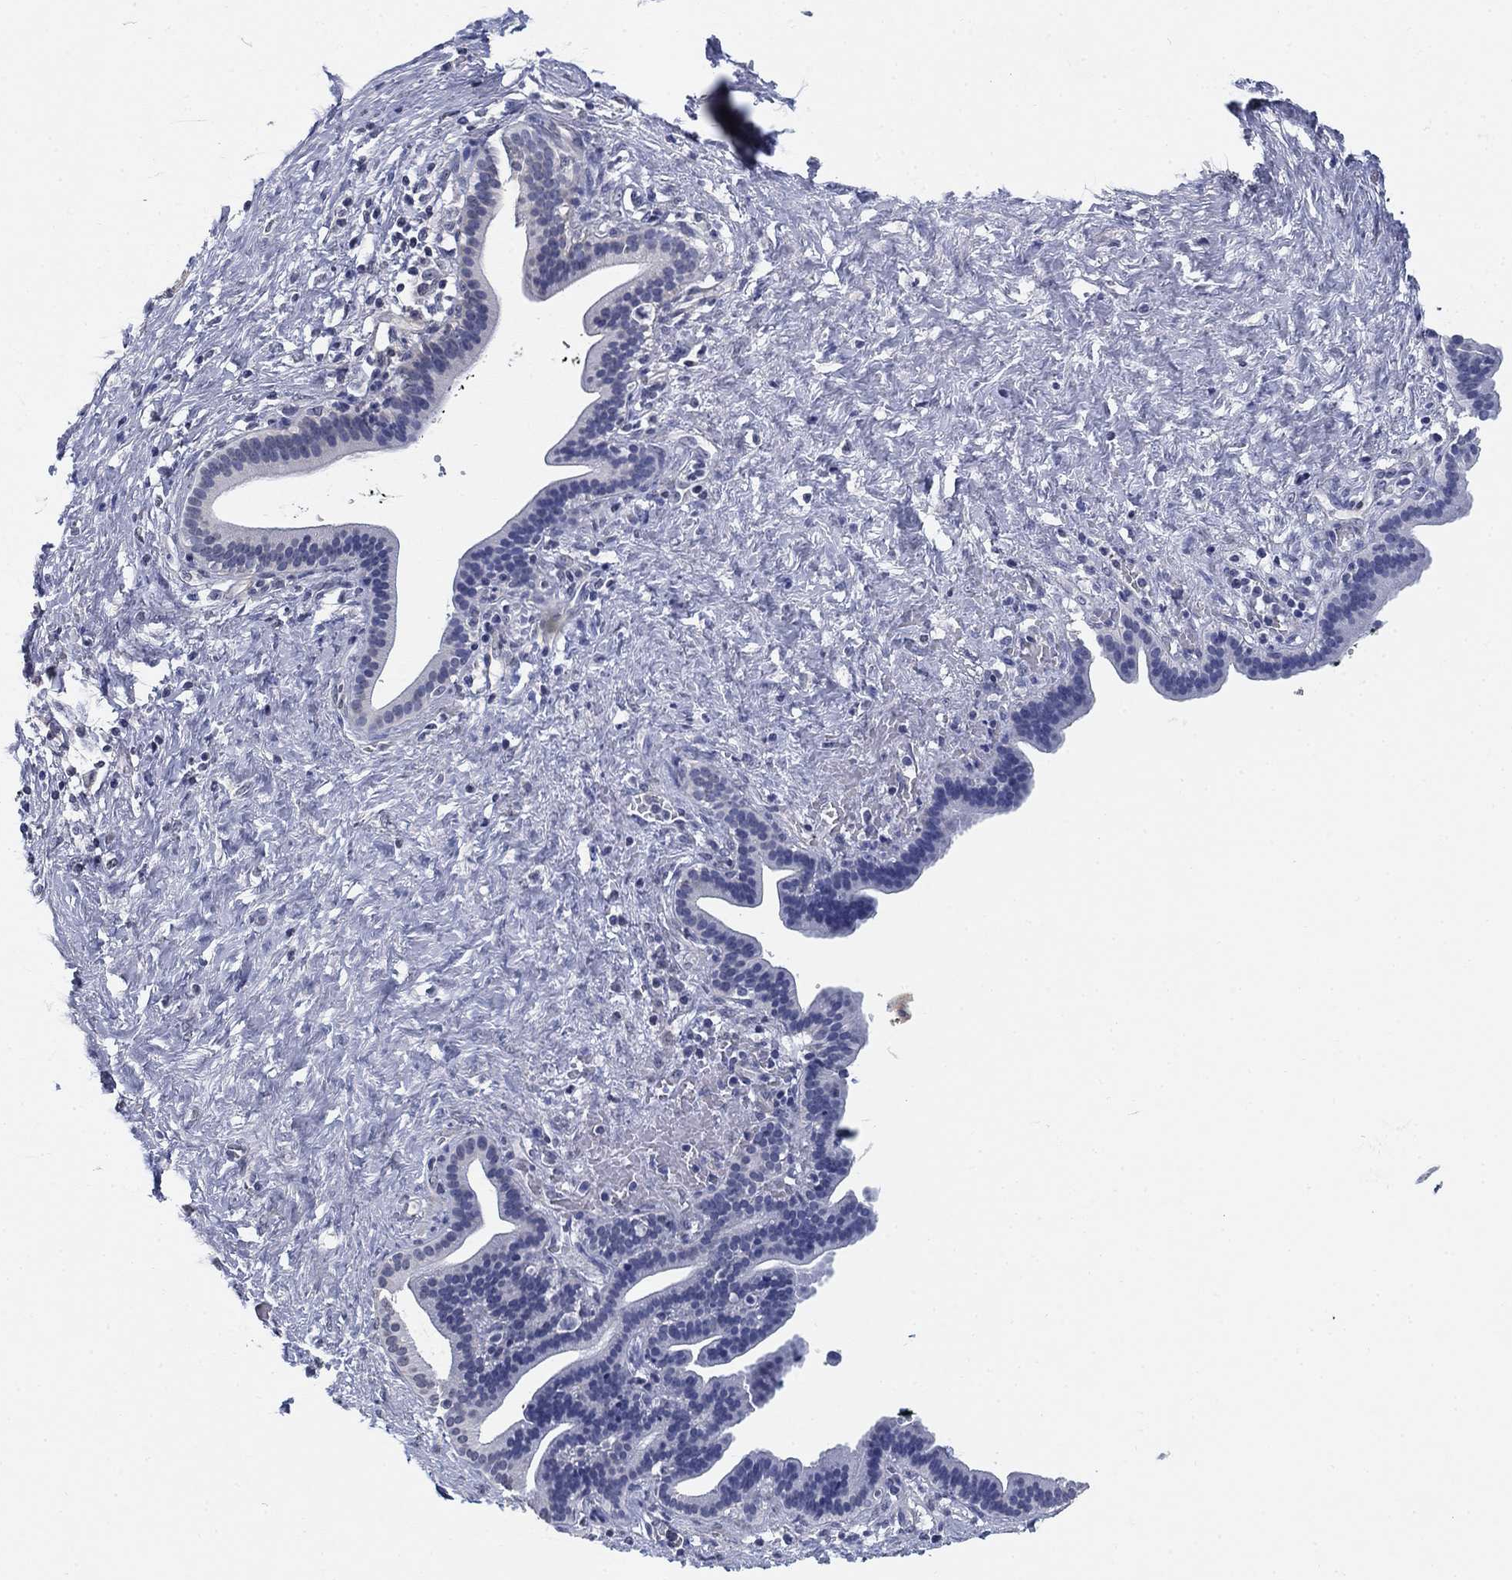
{"staining": {"intensity": "negative", "quantity": "none", "location": "none"}, "tissue": "pancreatic cancer", "cell_type": "Tumor cells", "image_type": "cancer", "snomed": [{"axis": "morphology", "description": "Adenocarcinoma, NOS"}, {"axis": "topography", "description": "Pancreas"}], "caption": "Pancreatic cancer (adenocarcinoma) stained for a protein using immunohistochemistry exhibits no expression tumor cells.", "gene": "OTUB2", "patient": {"sex": "male", "age": 44}}